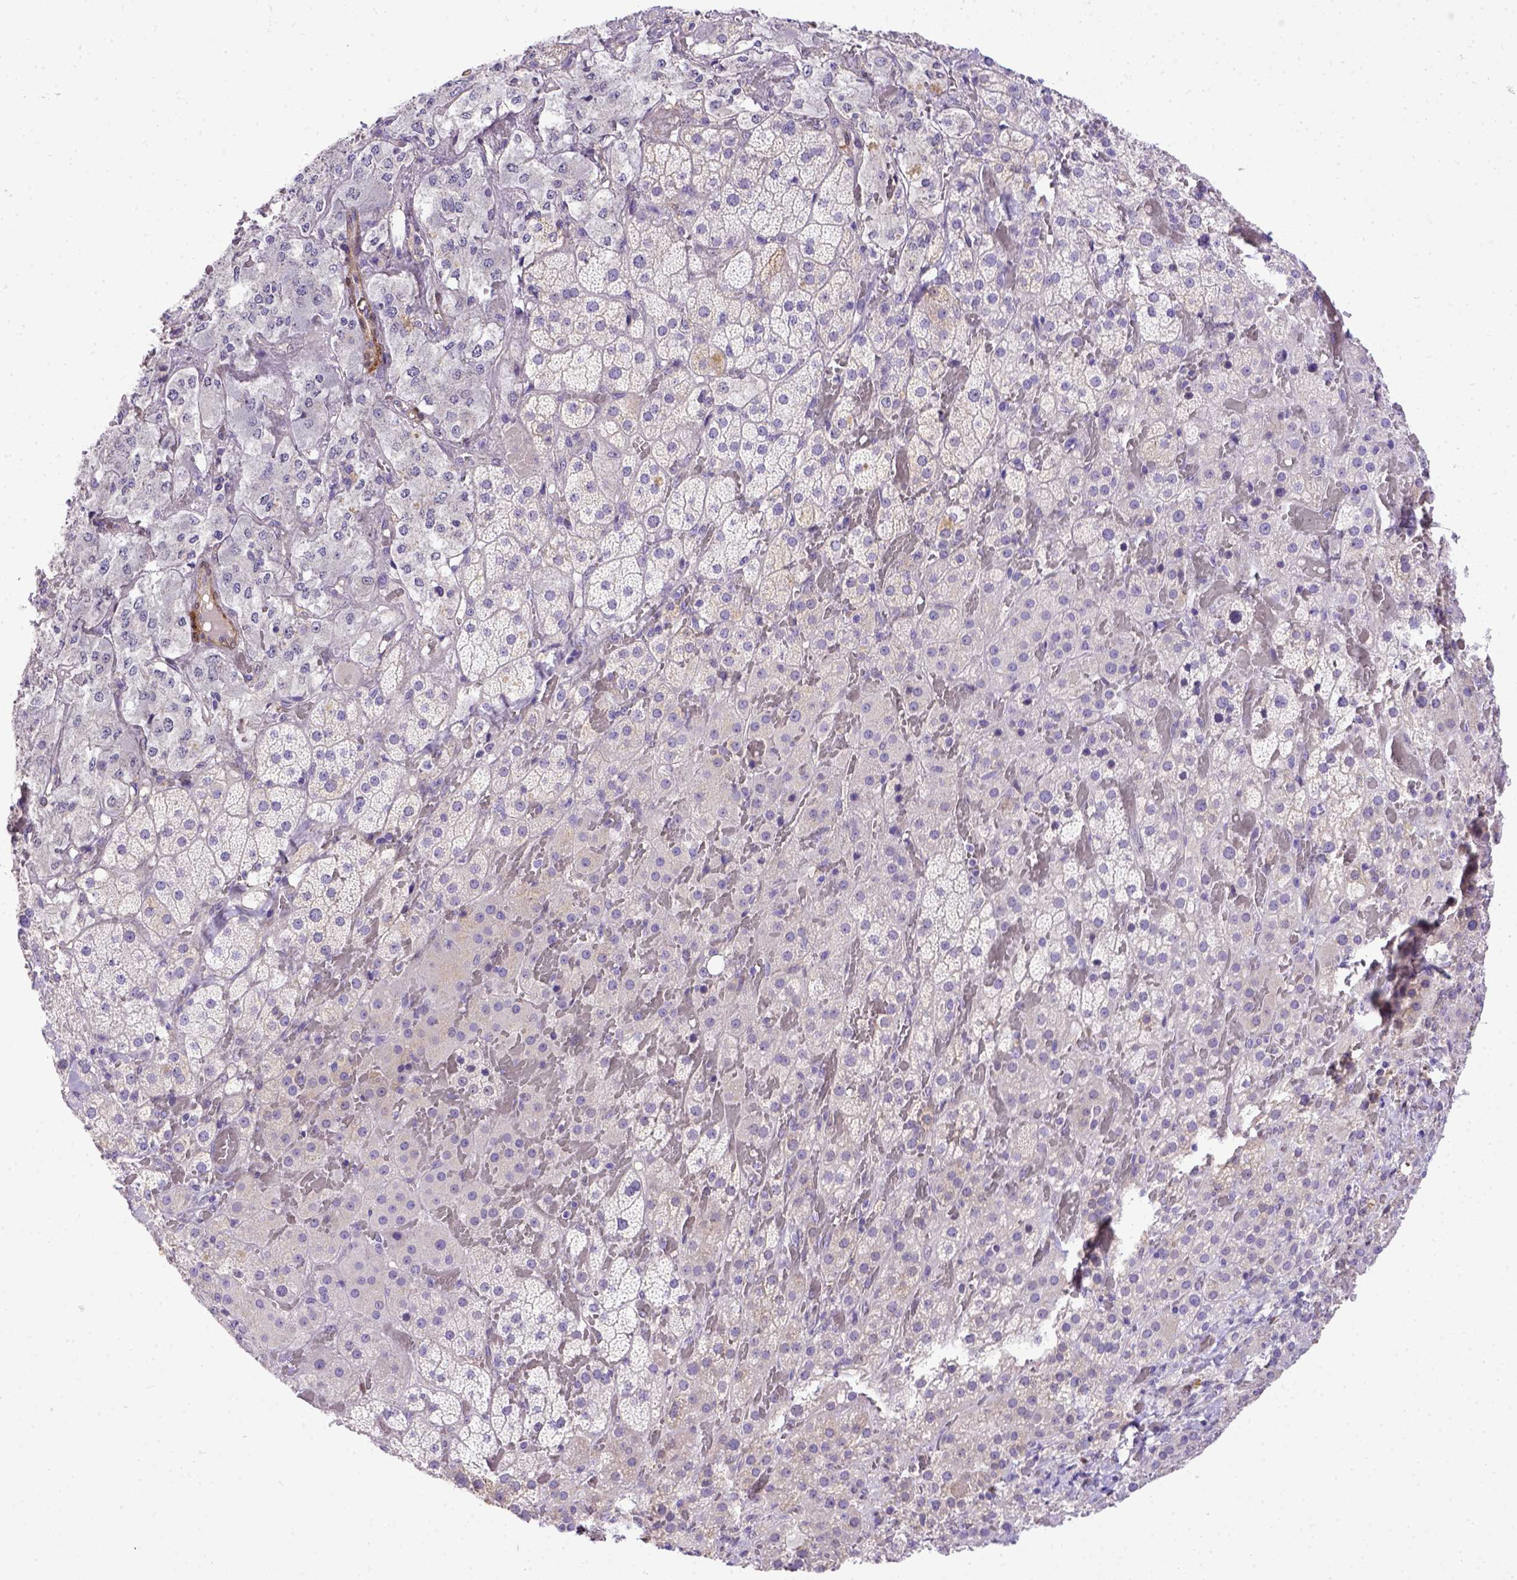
{"staining": {"intensity": "negative", "quantity": "none", "location": "none"}, "tissue": "adrenal gland", "cell_type": "Glandular cells", "image_type": "normal", "snomed": [{"axis": "morphology", "description": "Normal tissue, NOS"}, {"axis": "topography", "description": "Adrenal gland"}], "caption": "Immunohistochemistry of normal human adrenal gland exhibits no staining in glandular cells. Brightfield microscopy of immunohistochemistry stained with DAB (3,3'-diaminobenzidine) (brown) and hematoxylin (blue), captured at high magnification.", "gene": "BTN1A1", "patient": {"sex": "male", "age": 57}}